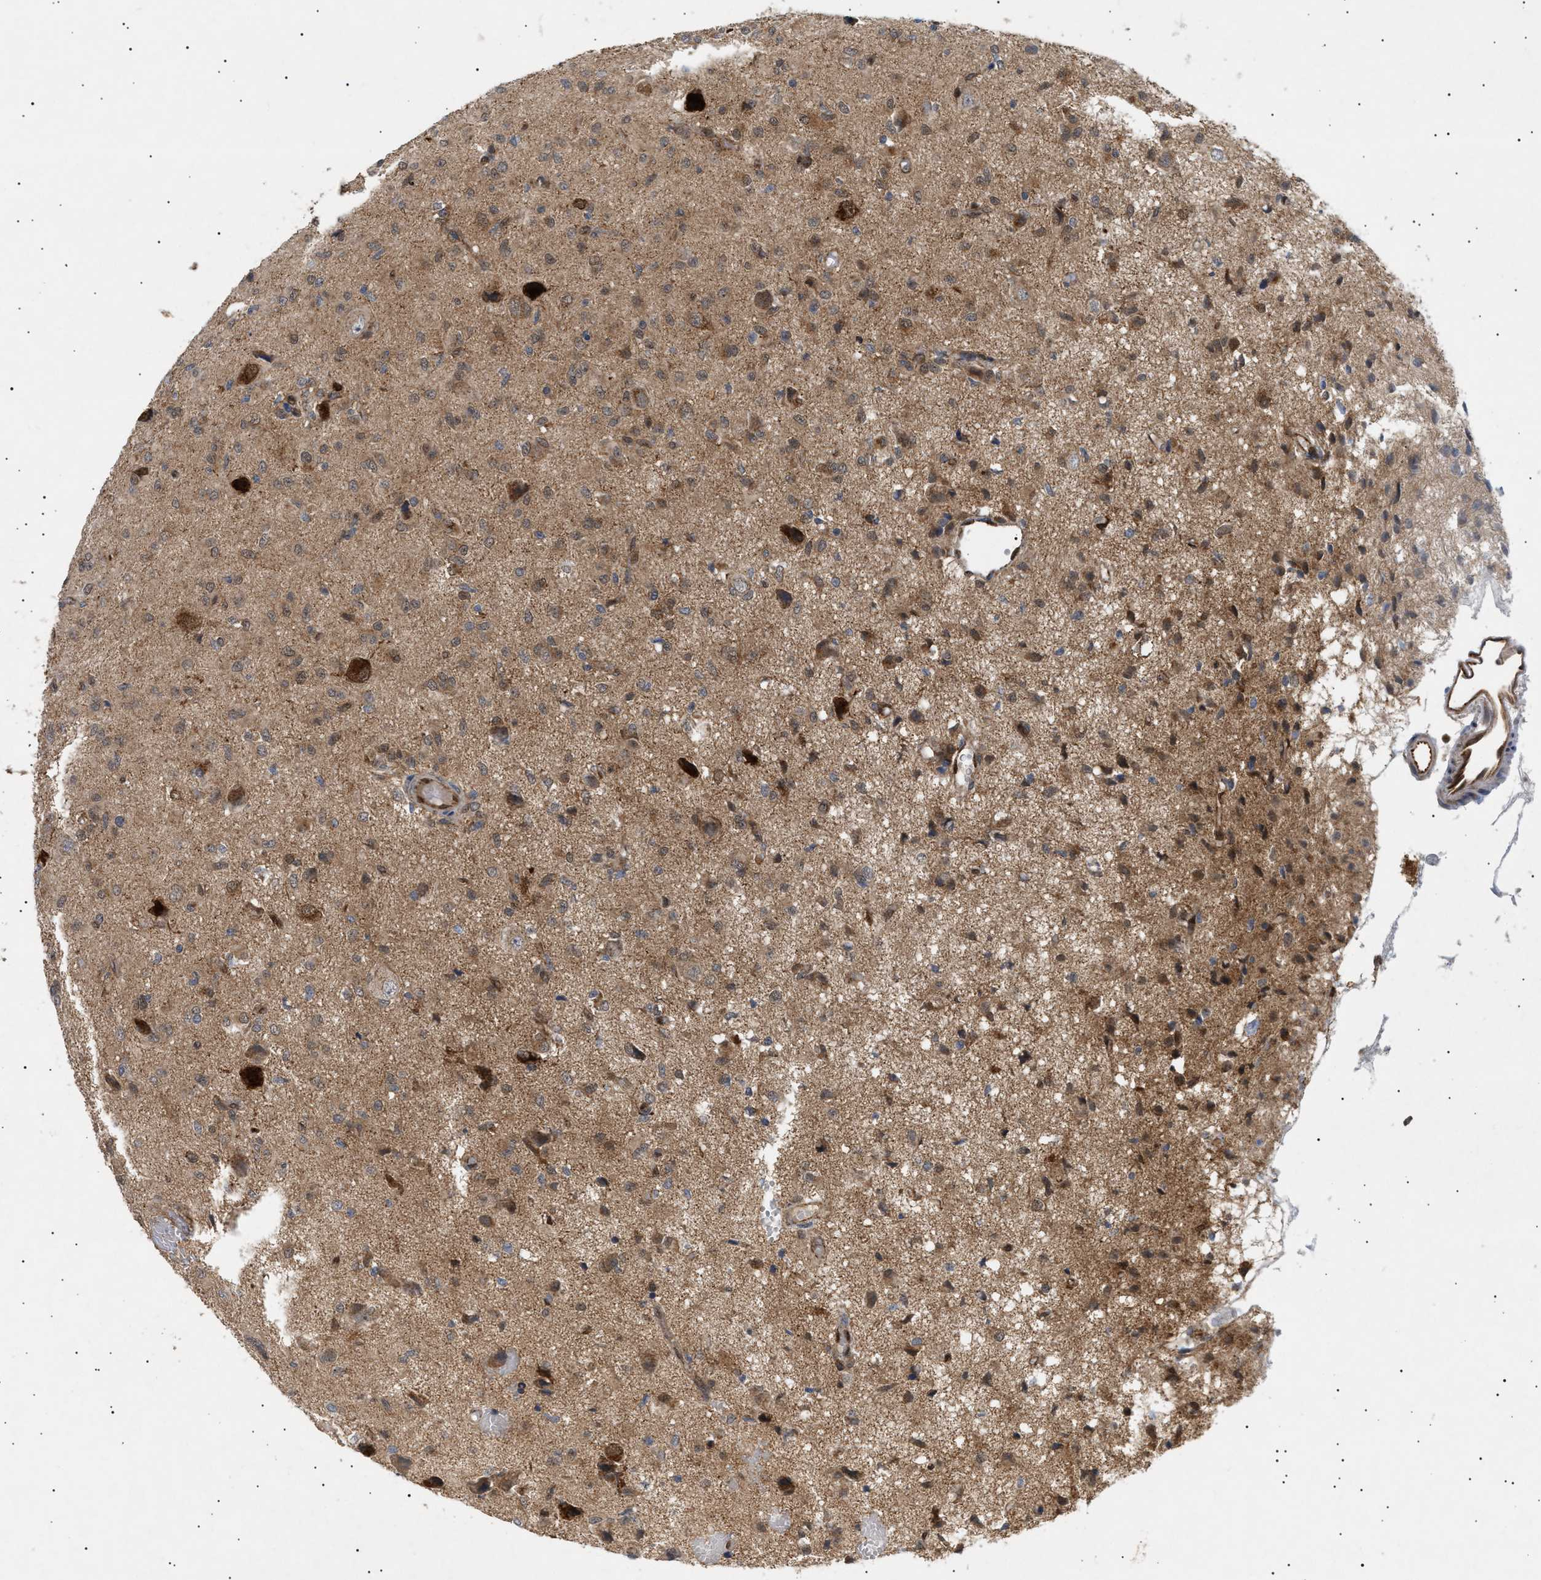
{"staining": {"intensity": "moderate", "quantity": "25%-75%", "location": "cytoplasmic/membranous"}, "tissue": "glioma", "cell_type": "Tumor cells", "image_type": "cancer", "snomed": [{"axis": "morphology", "description": "Glioma, malignant, High grade"}, {"axis": "topography", "description": "Brain"}], "caption": "Immunohistochemical staining of human malignant glioma (high-grade) exhibits medium levels of moderate cytoplasmic/membranous staining in about 25%-75% of tumor cells.", "gene": "SIRT5", "patient": {"sex": "female", "age": 59}}